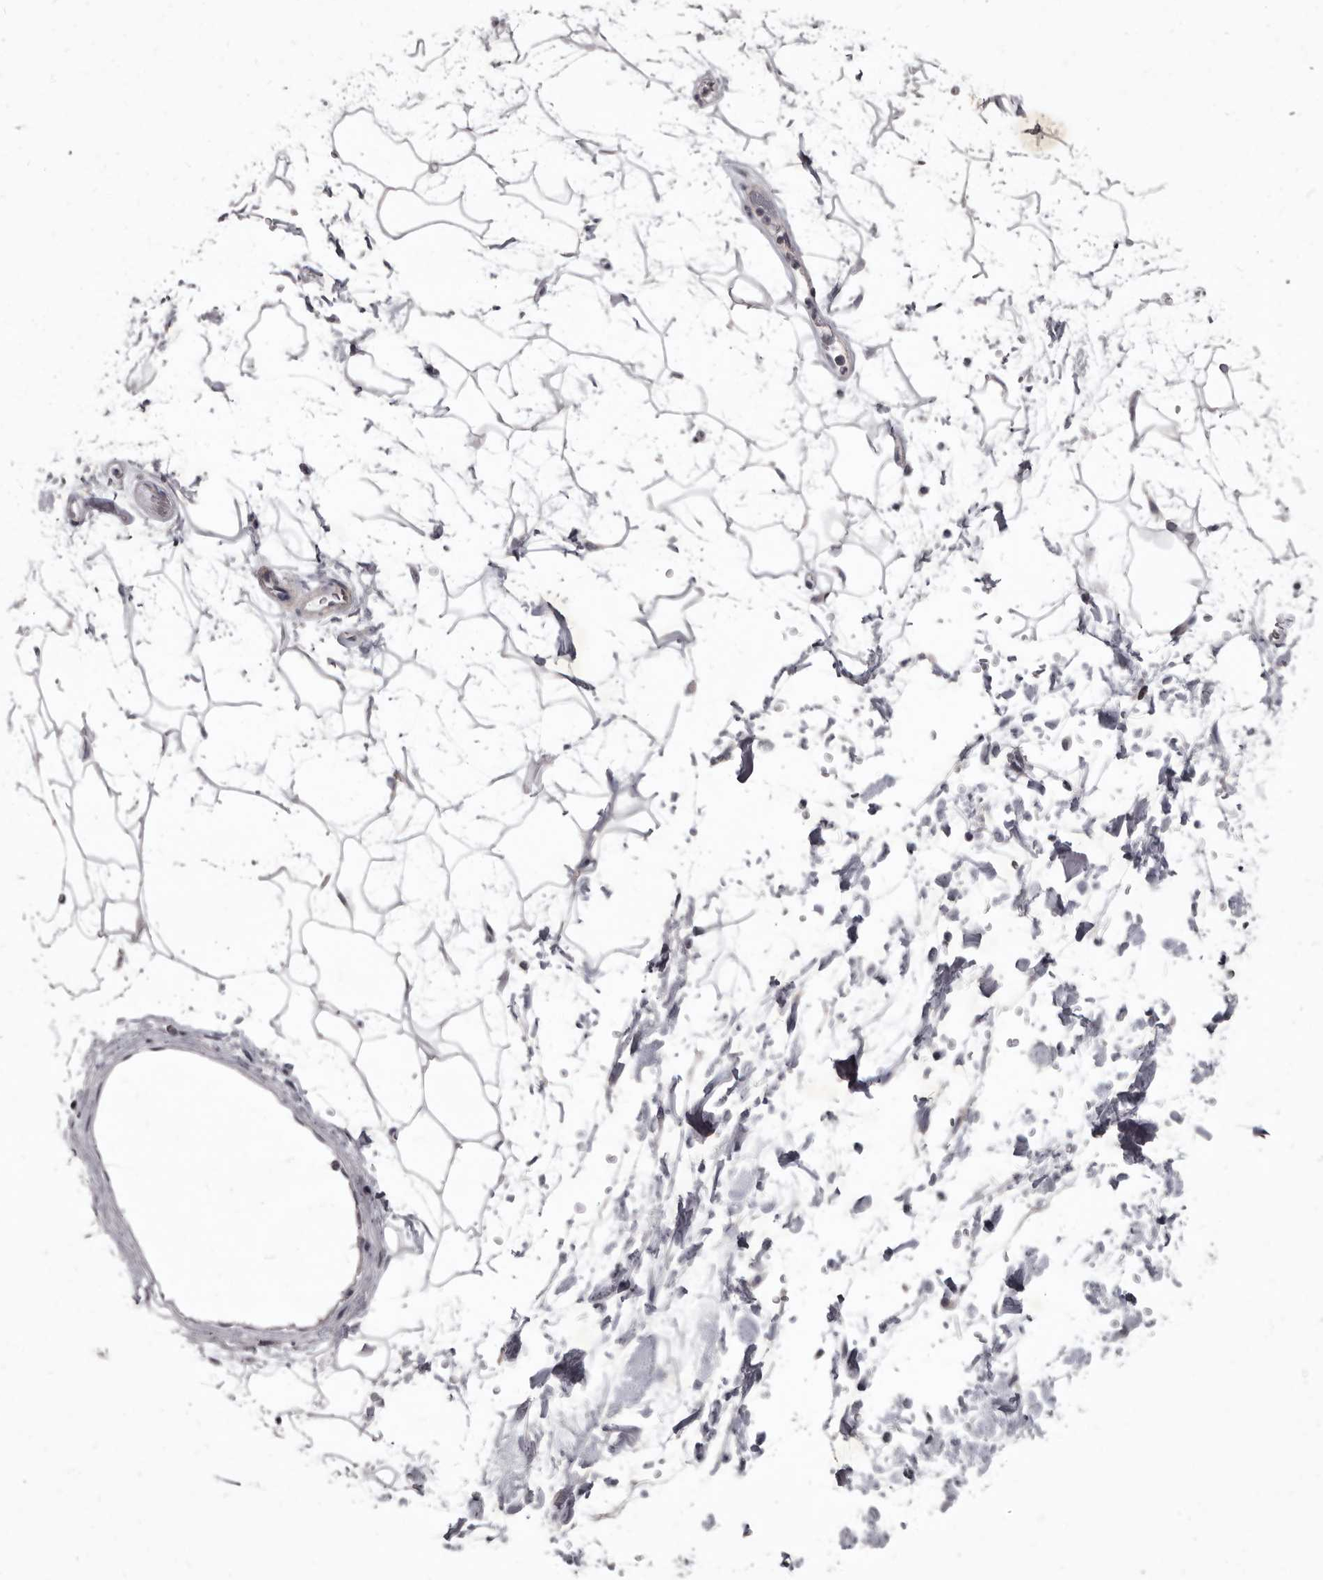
{"staining": {"intensity": "negative", "quantity": "none", "location": "none"}, "tissue": "adipose tissue", "cell_type": "Adipocytes", "image_type": "normal", "snomed": [{"axis": "morphology", "description": "Normal tissue, NOS"}, {"axis": "topography", "description": "Soft tissue"}], "caption": "This is an IHC micrograph of normal human adipose tissue. There is no positivity in adipocytes.", "gene": "GSK3B", "patient": {"sex": "male", "age": 72}}